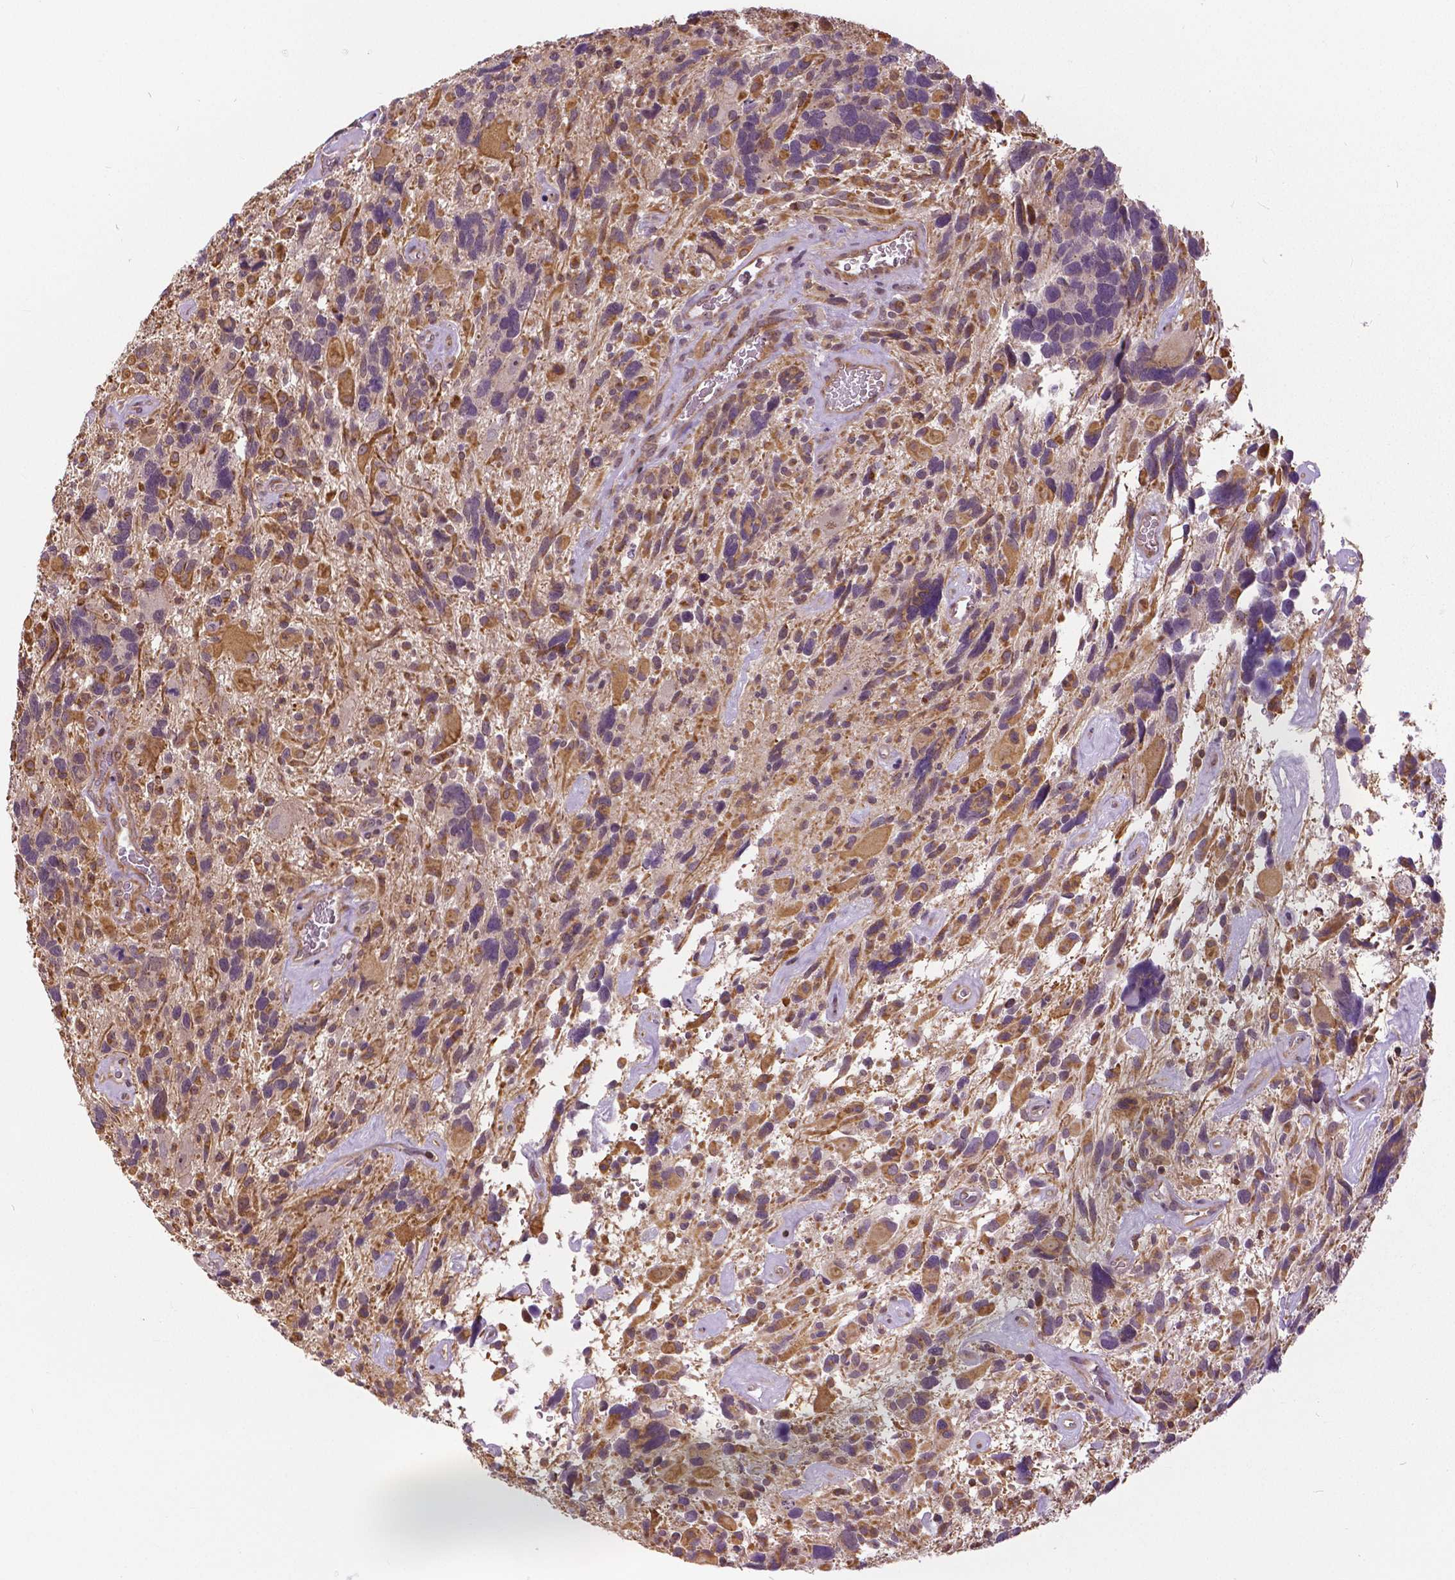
{"staining": {"intensity": "moderate", "quantity": "25%-75%", "location": "cytoplasmic/membranous"}, "tissue": "glioma", "cell_type": "Tumor cells", "image_type": "cancer", "snomed": [{"axis": "morphology", "description": "Glioma, malignant, High grade"}, {"axis": "topography", "description": "Brain"}], "caption": "Immunohistochemistry staining of glioma, which demonstrates medium levels of moderate cytoplasmic/membranous positivity in approximately 25%-75% of tumor cells indicating moderate cytoplasmic/membranous protein staining. The staining was performed using DAB (brown) for protein detection and nuclei were counterstained in hematoxylin (blue).", "gene": "ANXA13", "patient": {"sex": "male", "age": 49}}